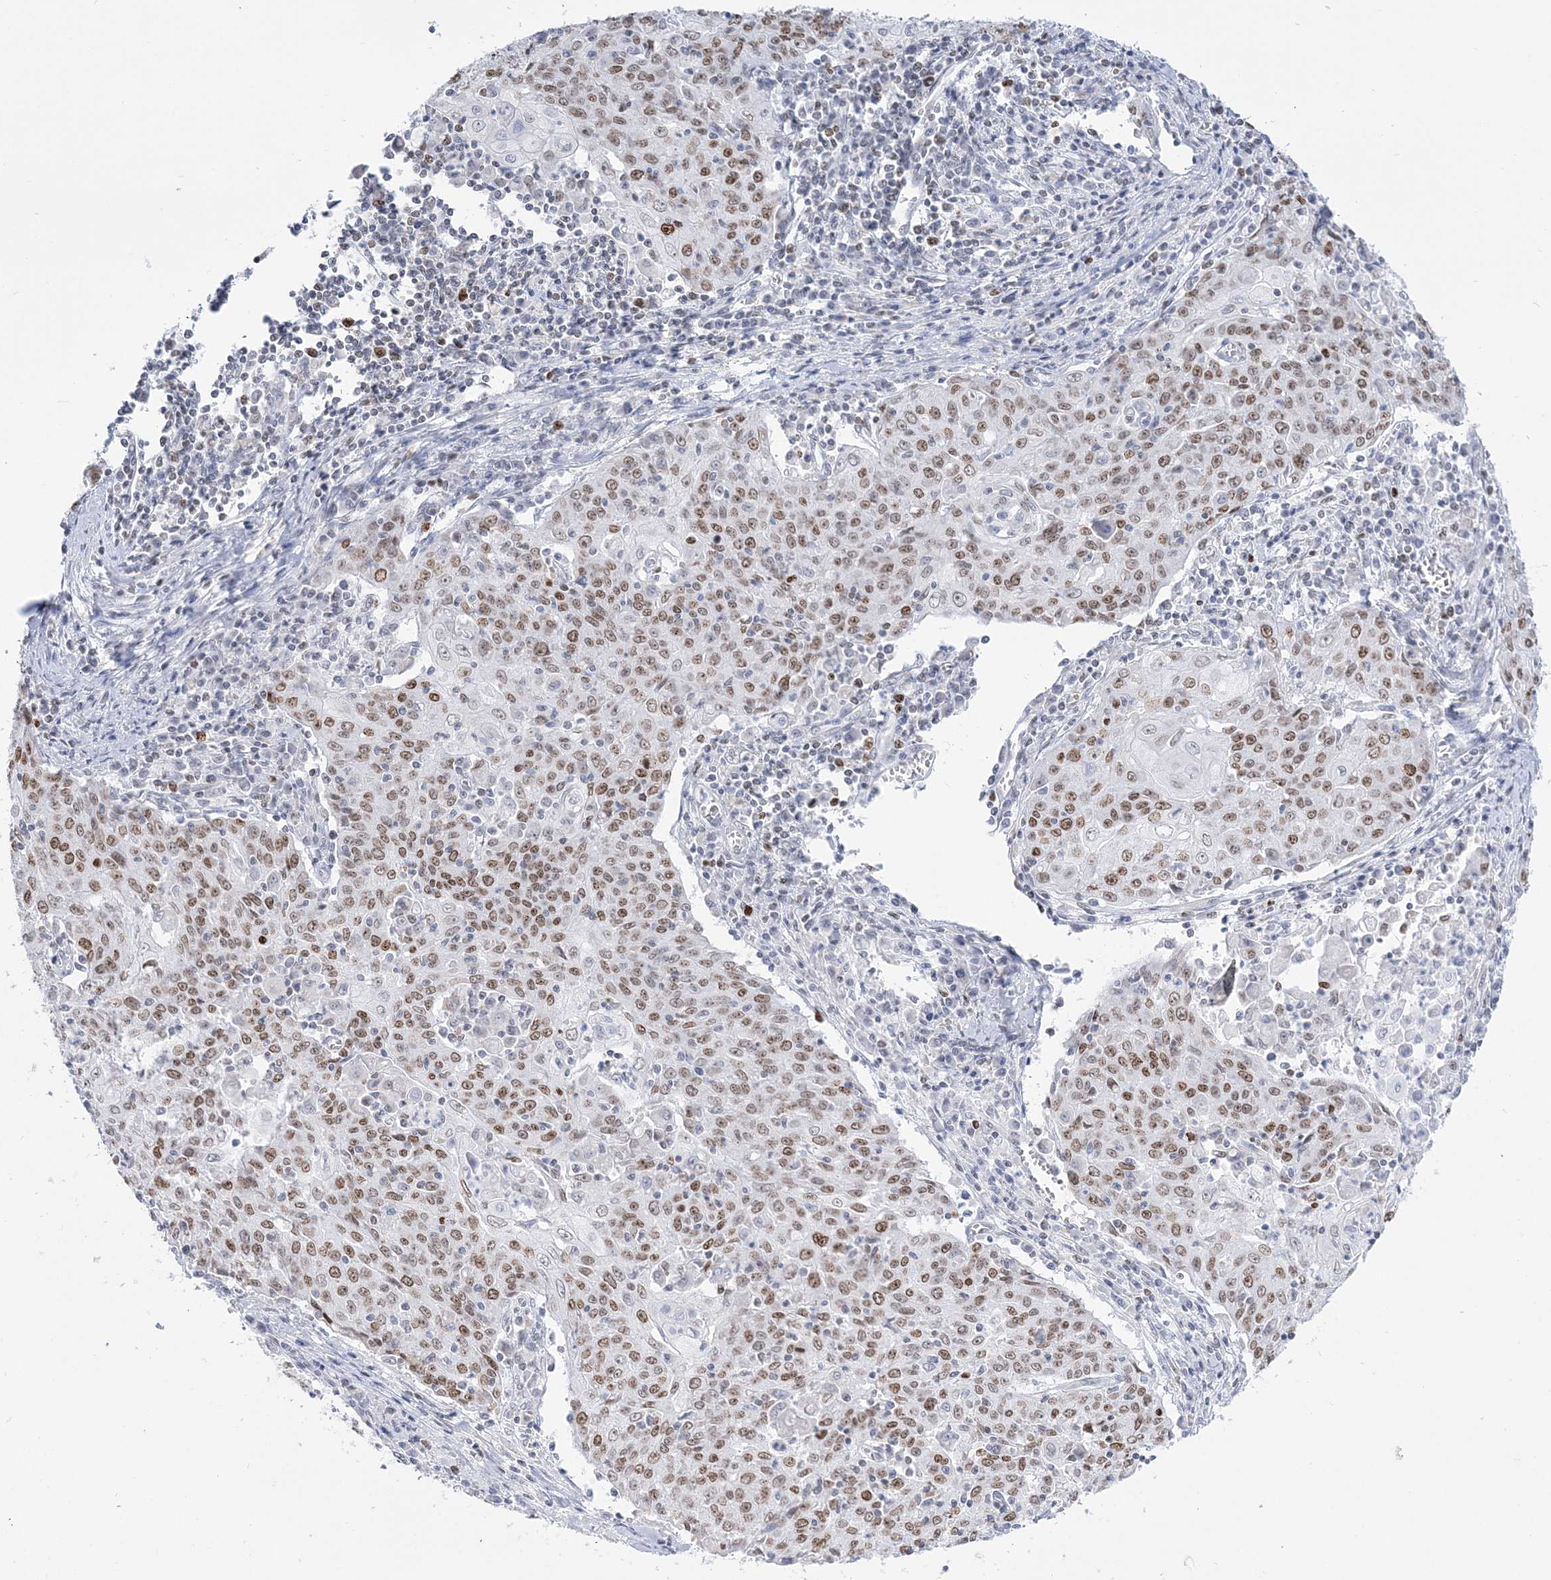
{"staining": {"intensity": "moderate", "quantity": ">75%", "location": "nuclear"}, "tissue": "cervical cancer", "cell_type": "Tumor cells", "image_type": "cancer", "snomed": [{"axis": "morphology", "description": "Squamous cell carcinoma, NOS"}, {"axis": "topography", "description": "Cervix"}], "caption": "An IHC image of tumor tissue is shown. Protein staining in brown shows moderate nuclear positivity in squamous cell carcinoma (cervical) within tumor cells.", "gene": "DDX21", "patient": {"sex": "female", "age": 48}}